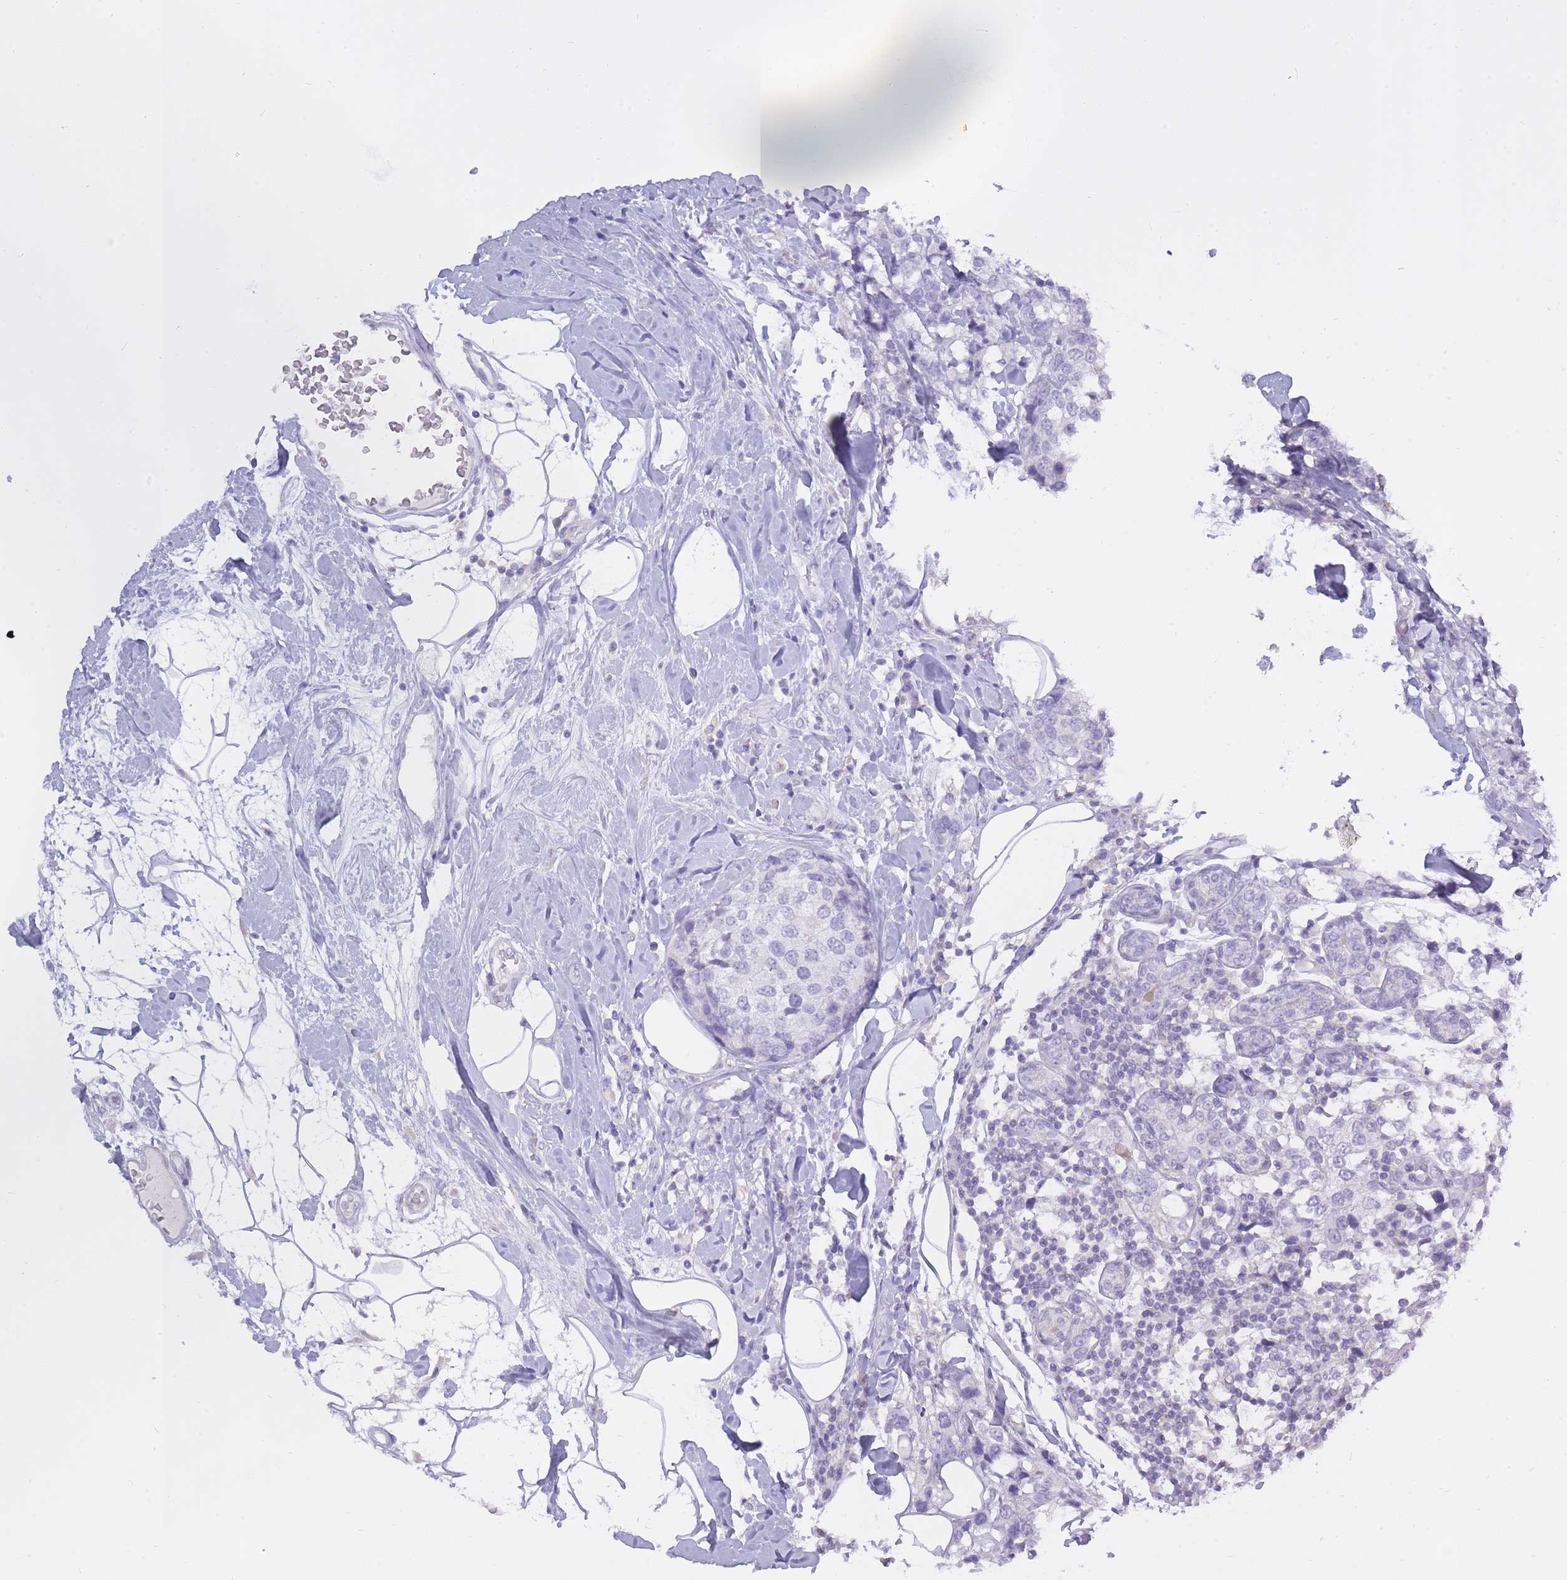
{"staining": {"intensity": "negative", "quantity": "none", "location": "none"}, "tissue": "breast cancer", "cell_type": "Tumor cells", "image_type": "cancer", "snomed": [{"axis": "morphology", "description": "Lobular carcinoma"}, {"axis": "topography", "description": "Breast"}], "caption": "Micrograph shows no protein staining in tumor cells of breast cancer tissue.", "gene": "BDKRB2", "patient": {"sex": "female", "age": 59}}